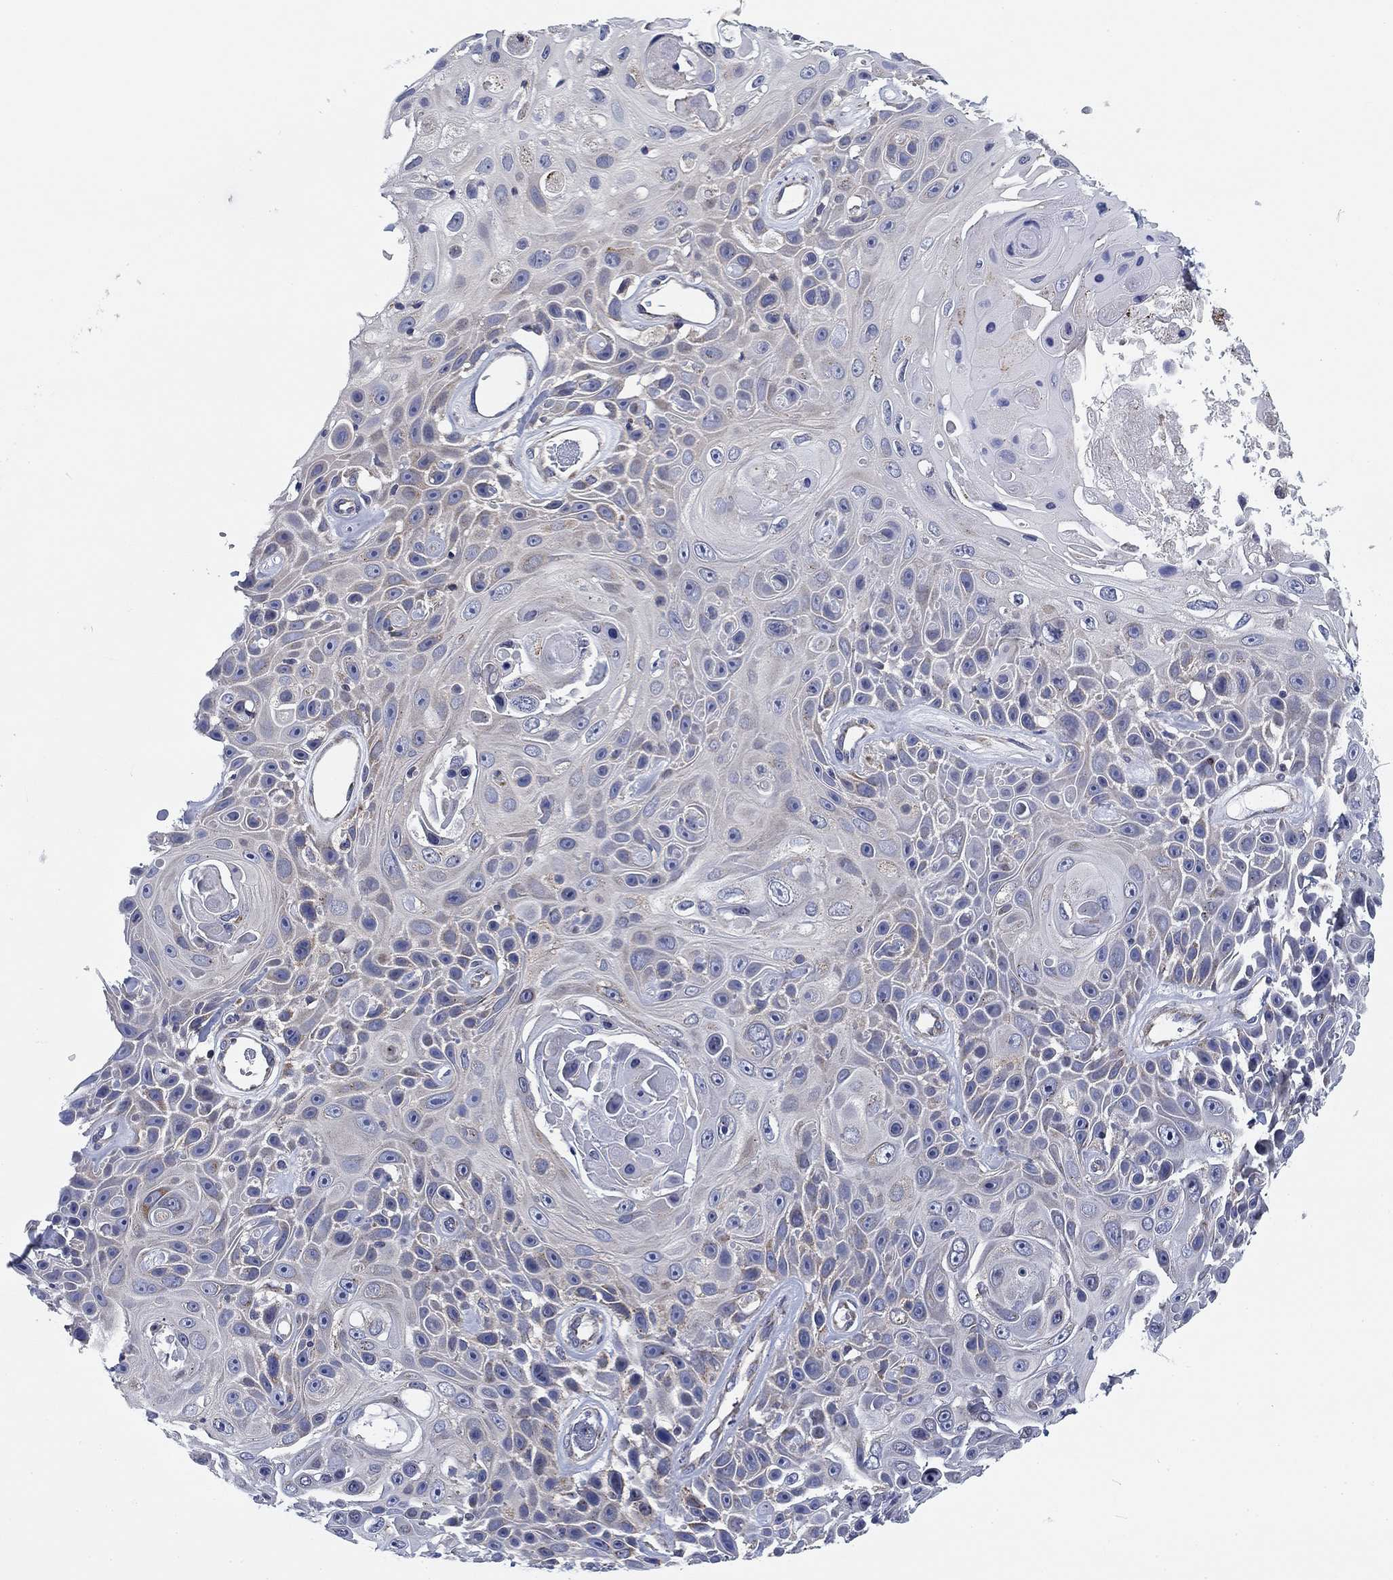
{"staining": {"intensity": "negative", "quantity": "none", "location": "none"}, "tissue": "skin cancer", "cell_type": "Tumor cells", "image_type": "cancer", "snomed": [{"axis": "morphology", "description": "Squamous cell carcinoma, NOS"}, {"axis": "topography", "description": "Skin"}], "caption": "The immunohistochemistry histopathology image has no significant staining in tumor cells of skin squamous cell carcinoma tissue. (DAB (3,3'-diaminobenzidine) immunohistochemistry with hematoxylin counter stain).", "gene": "NACAD", "patient": {"sex": "male", "age": 82}}